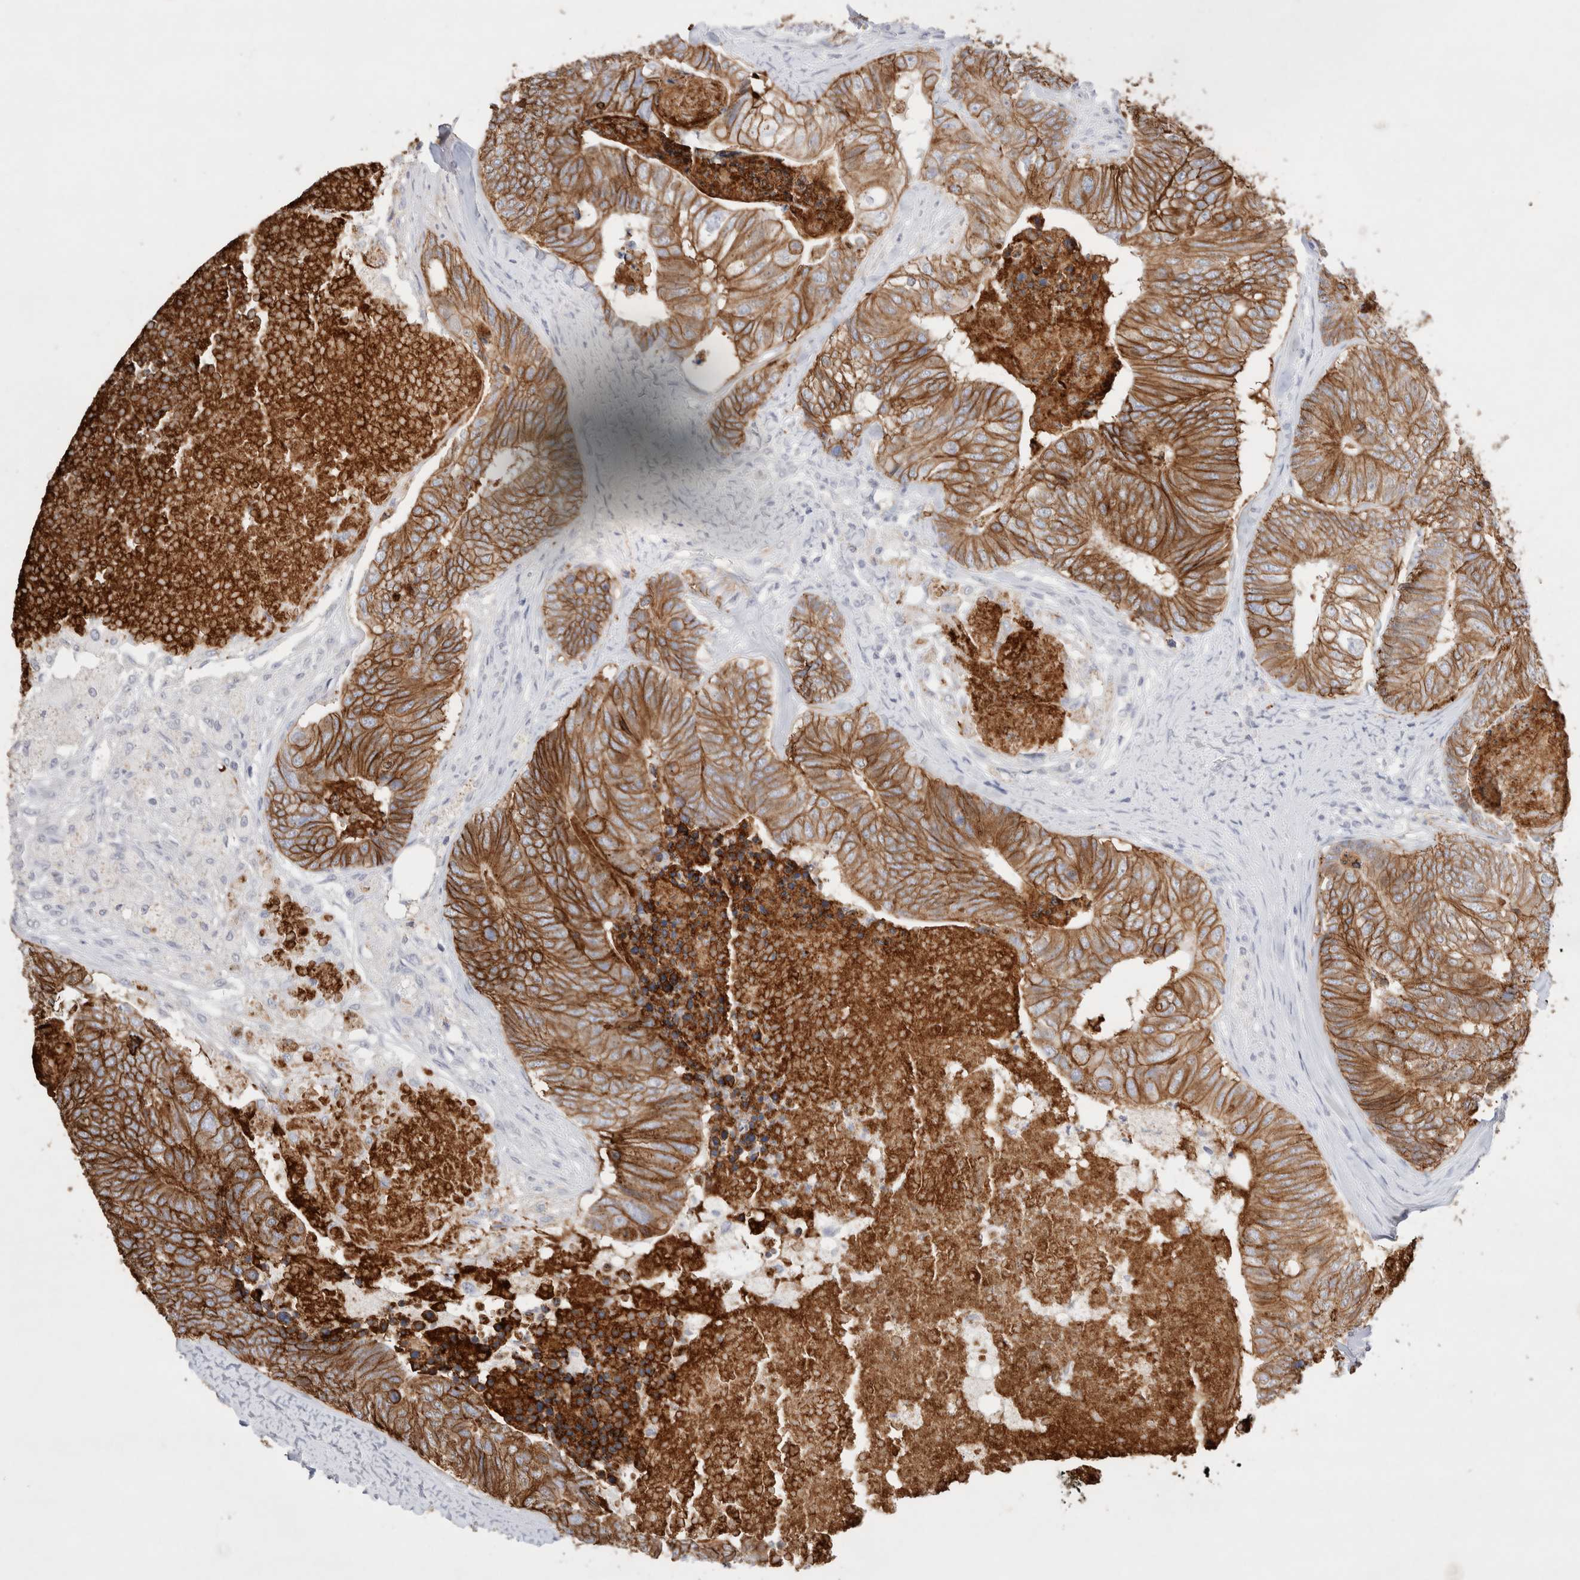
{"staining": {"intensity": "strong", "quantity": ">75%", "location": "cytoplasmic/membranous"}, "tissue": "colorectal cancer", "cell_type": "Tumor cells", "image_type": "cancer", "snomed": [{"axis": "morphology", "description": "Adenocarcinoma, NOS"}, {"axis": "topography", "description": "Colon"}], "caption": "A photomicrograph of human colorectal cancer stained for a protein shows strong cytoplasmic/membranous brown staining in tumor cells. (IHC, brightfield microscopy, high magnification).", "gene": "EPCAM", "patient": {"sex": "female", "age": 67}}